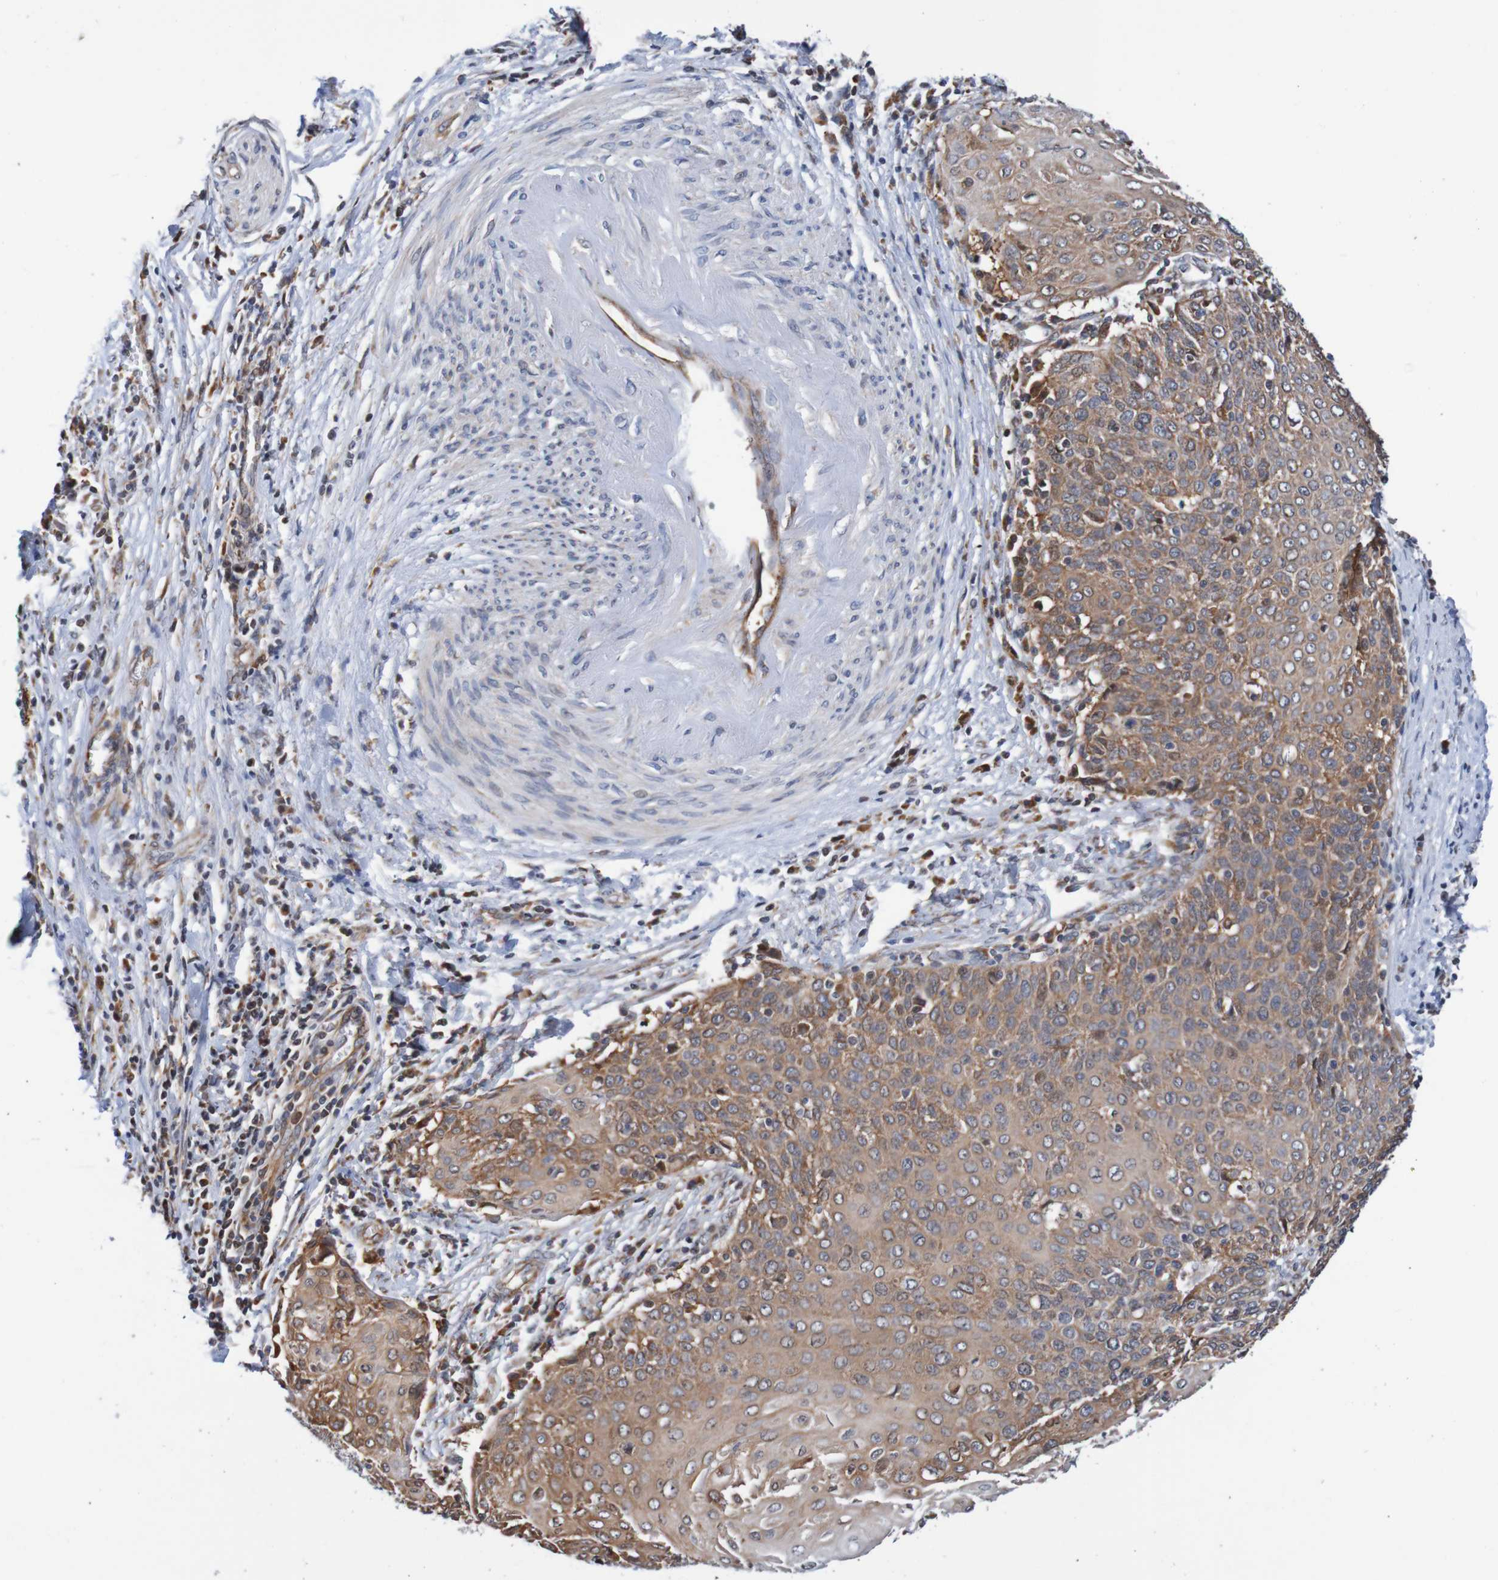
{"staining": {"intensity": "moderate", "quantity": ">75%", "location": "cytoplasmic/membranous"}, "tissue": "cervical cancer", "cell_type": "Tumor cells", "image_type": "cancer", "snomed": [{"axis": "morphology", "description": "Squamous cell carcinoma, NOS"}, {"axis": "topography", "description": "Cervix"}], "caption": "Cervical cancer (squamous cell carcinoma) stained with a brown dye demonstrates moderate cytoplasmic/membranous positive expression in approximately >75% of tumor cells.", "gene": "AXIN1", "patient": {"sex": "female", "age": 39}}